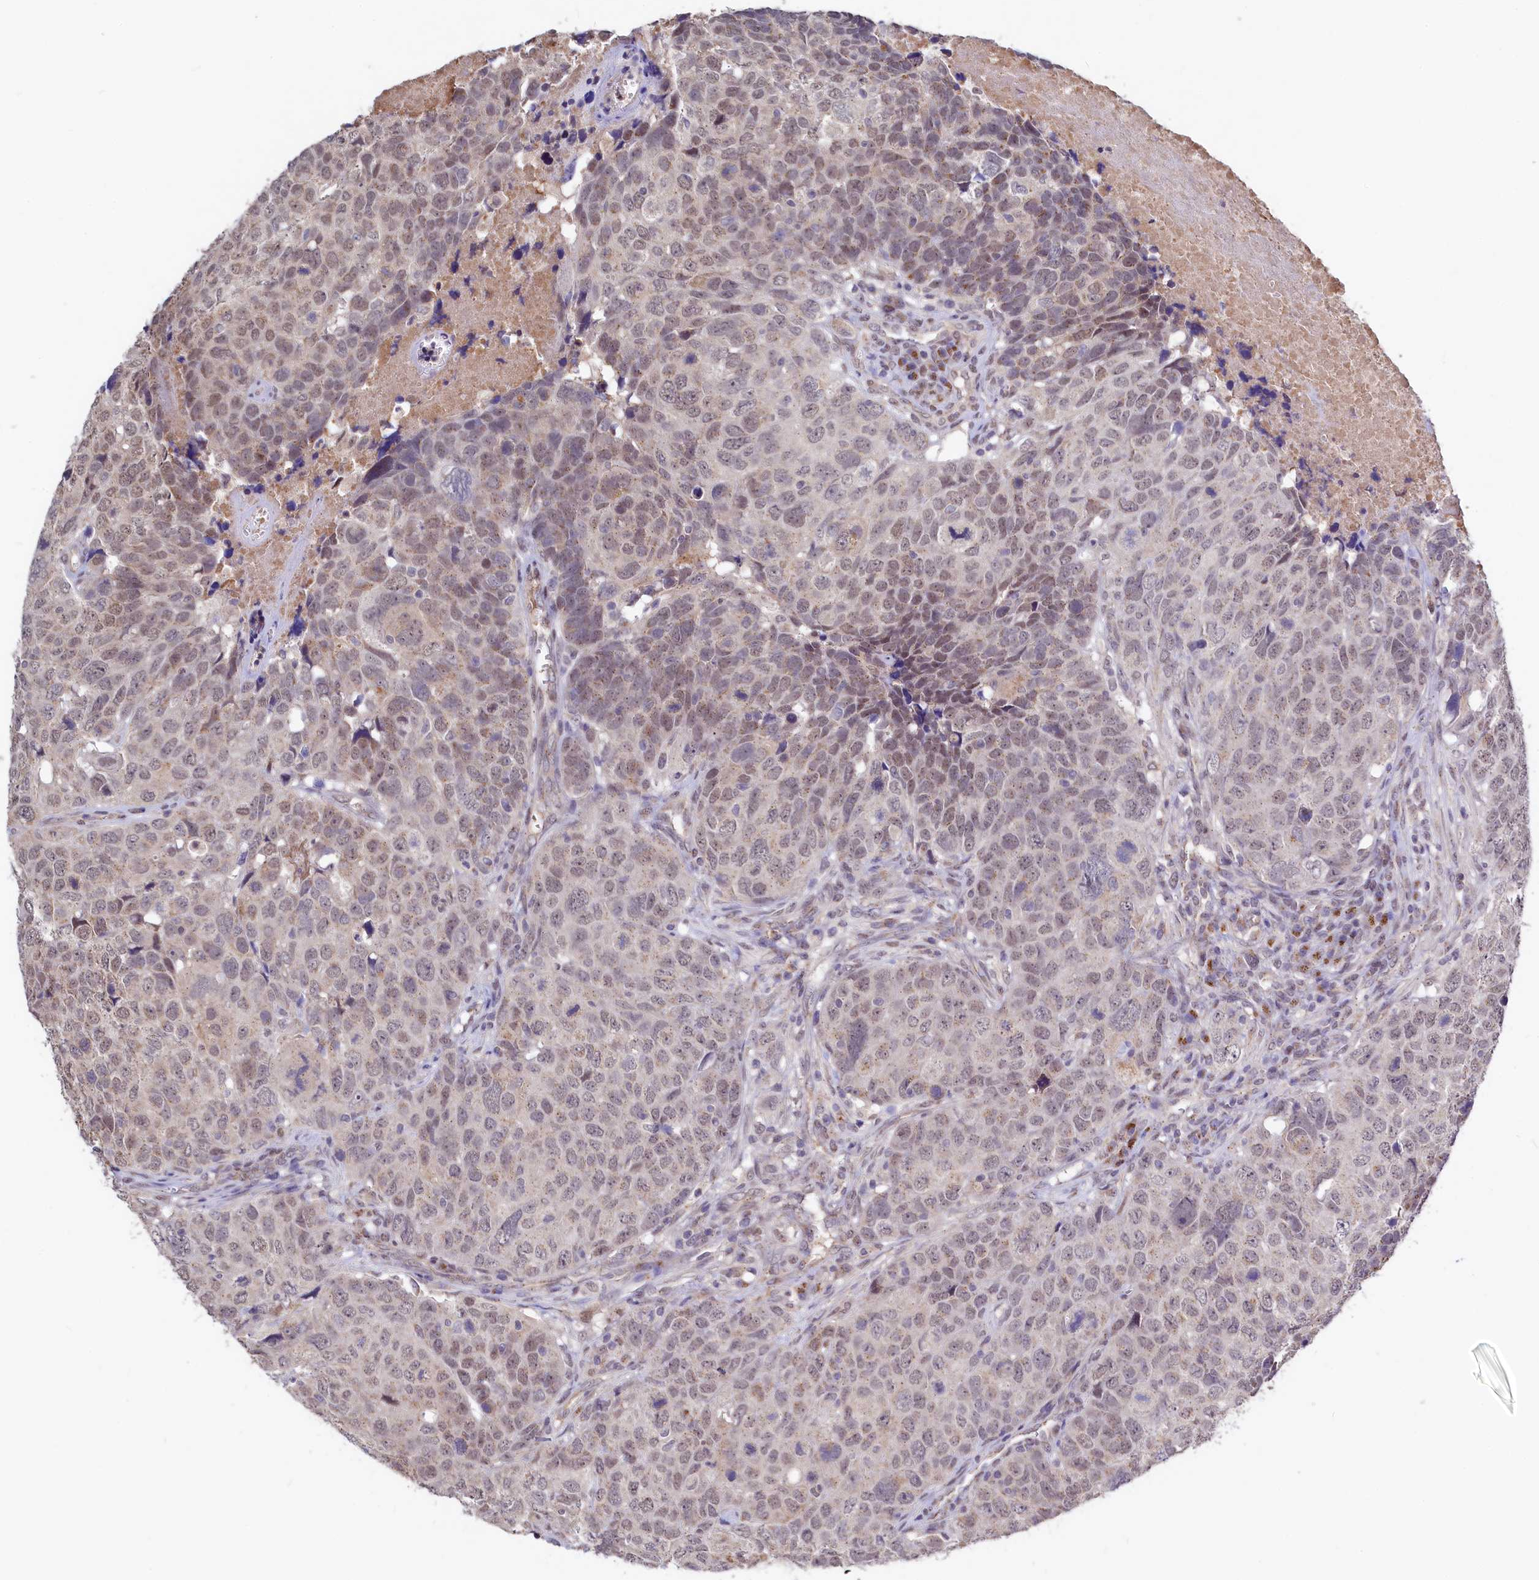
{"staining": {"intensity": "weak", "quantity": "25%-75%", "location": "nuclear"}, "tissue": "head and neck cancer", "cell_type": "Tumor cells", "image_type": "cancer", "snomed": [{"axis": "morphology", "description": "Squamous cell carcinoma, NOS"}, {"axis": "topography", "description": "Head-Neck"}], "caption": "Head and neck squamous cell carcinoma tissue shows weak nuclear expression in about 25%-75% of tumor cells, visualized by immunohistochemistry.", "gene": "SEC24C", "patient": {"sex": "male", "age": 66}}